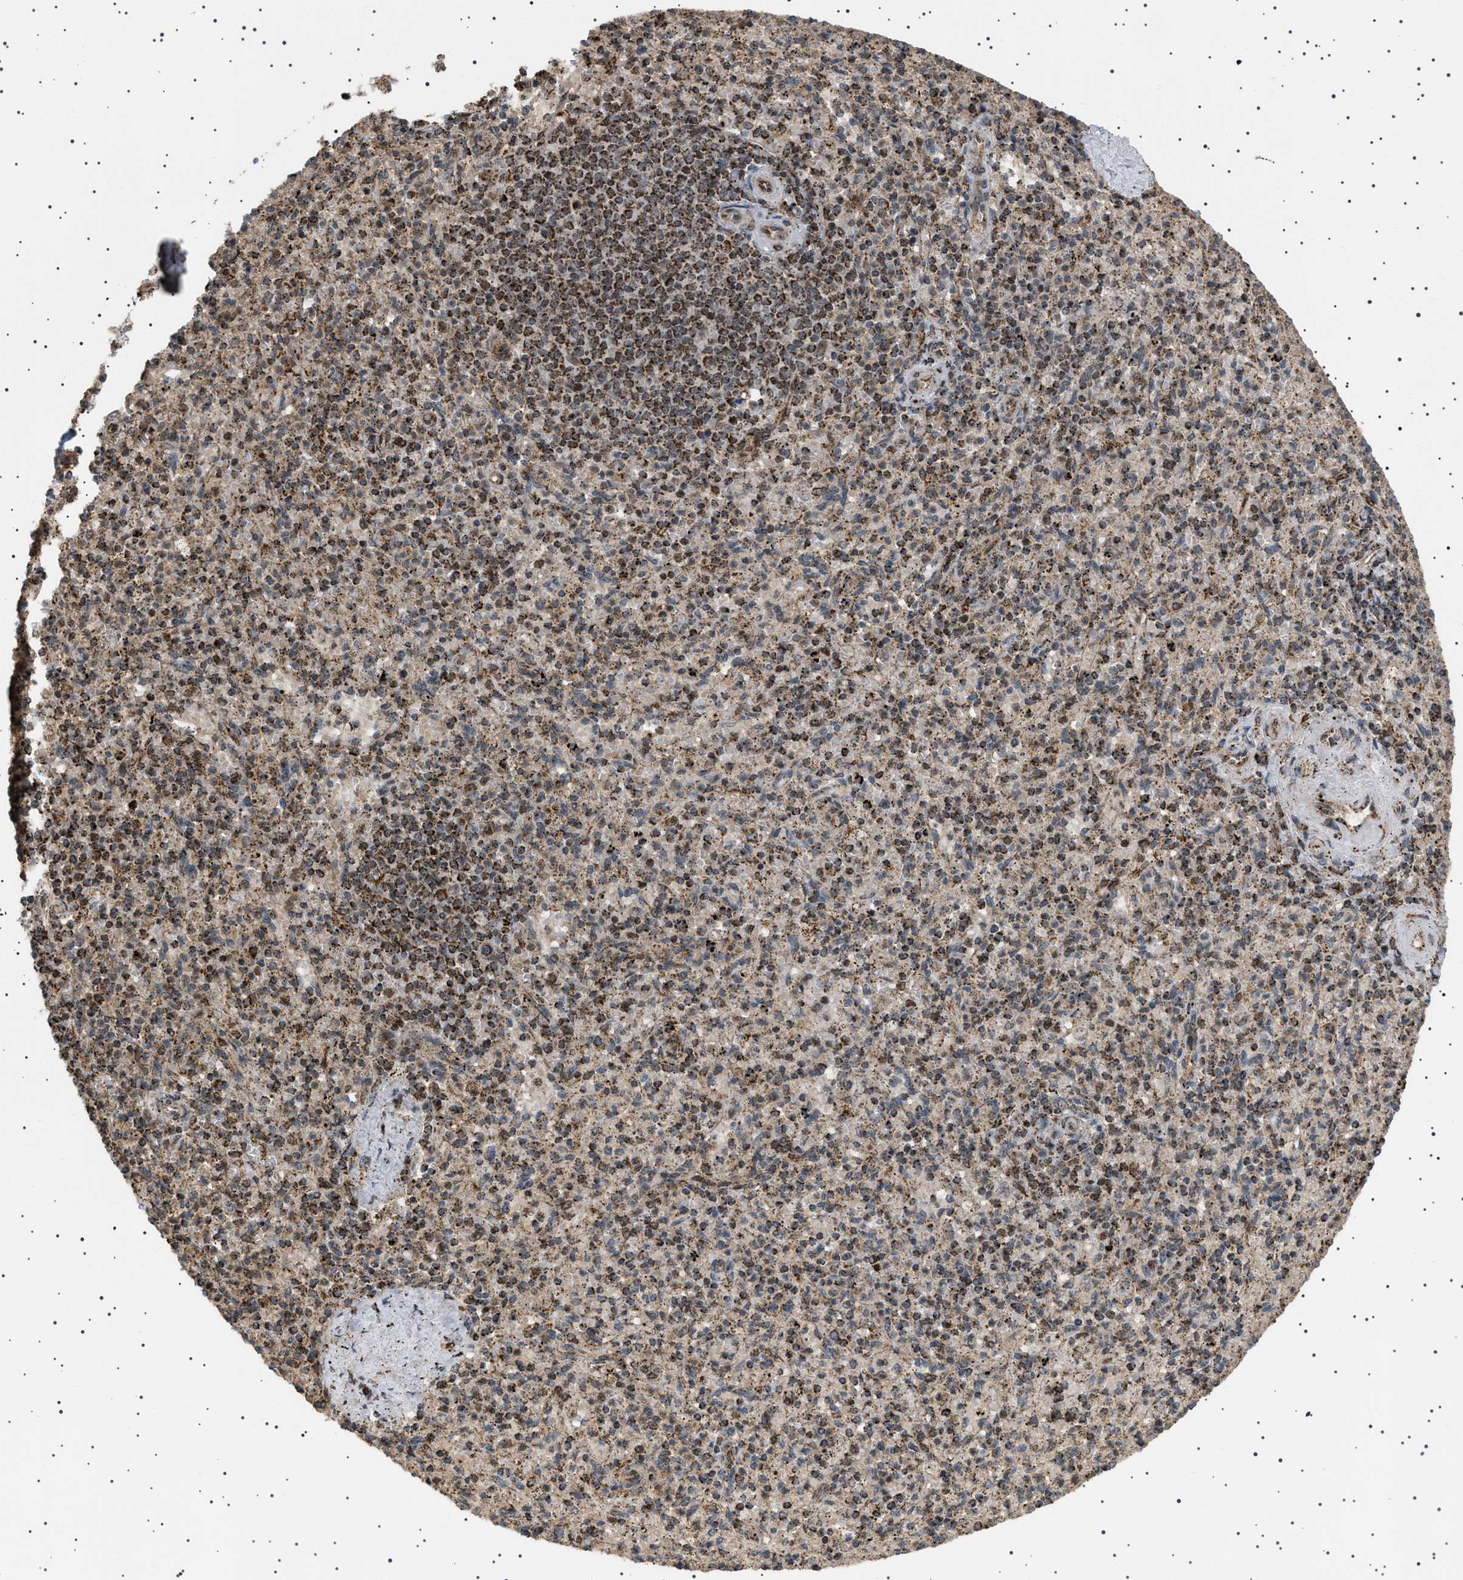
{"staining": {"intensity": "moderate", "quantity": ">75%", "location": "cytoplasmic/membranous"}, "tissue": "spleen", "cell_type": "Cells in red pulp", "image_type": "normal", "snomed": [{"axis": "morphology", "description": "Normal tissue, NOS"}, {"axis": "topography", "description": "Spleen"}], "caption": "Immunohistochemical staining of normal spleen displays >75% levels of moderate cytoplasmic/membranous protein positivity in approximately >75% of cells in red pulp. (brown staining indicates protein expression, while blue staining denotes nuclei).", "gene": "MELK", "patient": {"sex": "male", "age": 72}}